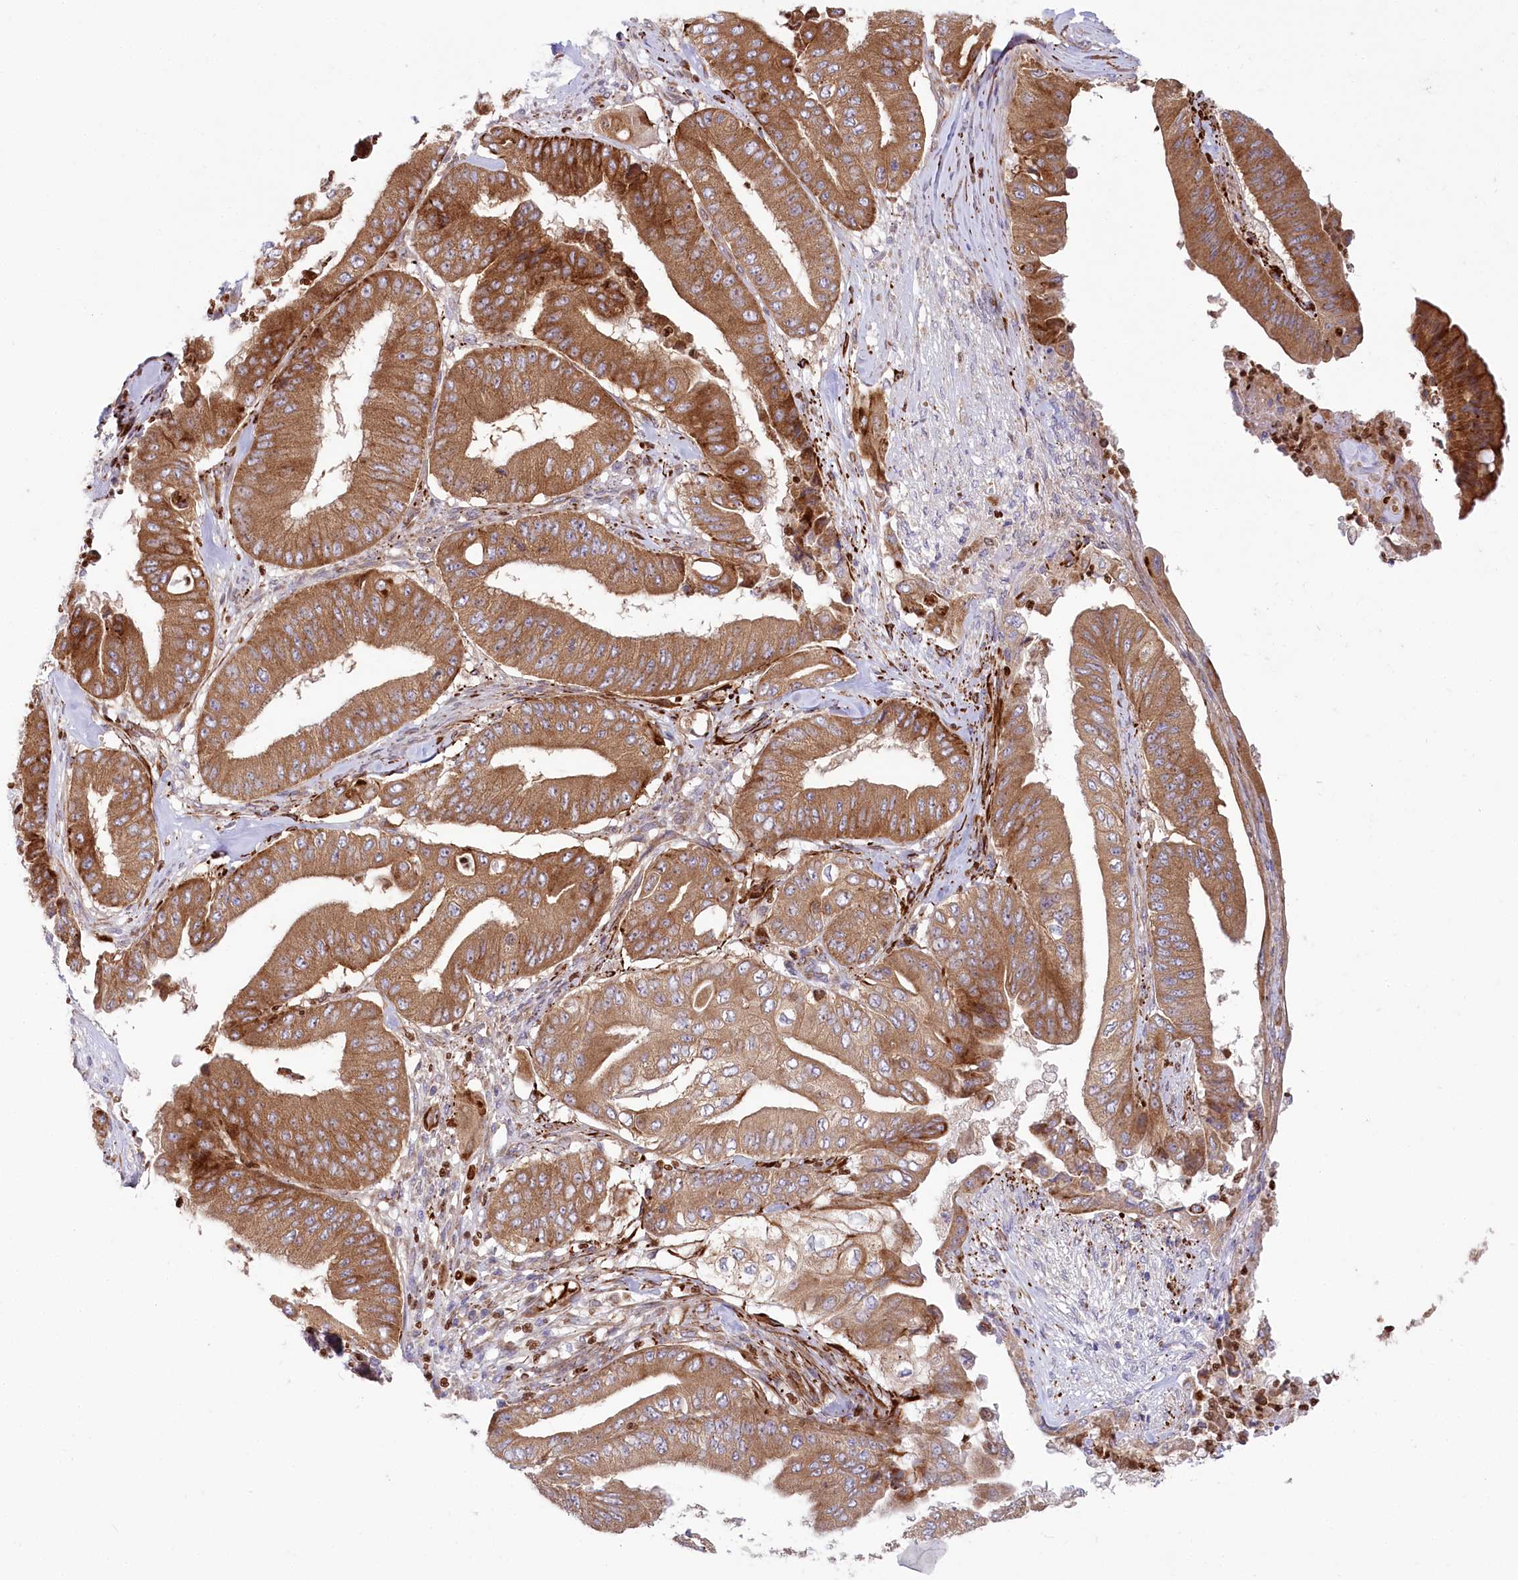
{"staining": {"intensity": "moderate", "quantity": ">75%", "location": "cytoplasmic/membranous"}, "tissue": "pancreatic cancer", "cell_type": "Tumor cells", "image_type": "cancer", "snomed": [{"axis": "morphology", "description": "Adenocarcinoma, NOS"}, {"axis": "topography", "description": "Pancreas"}], "caption": "Immunohistochemistry staining of adenocarcinoma (pancreatic), which reveals medium levels of moderate cytoplasmic/membranous positivity in about >75% of tumor cells indicating moderate cytoplasmic/membranous protein positivity. The staining was performed using DAB (3,3'-diaminobenzidine) (brown) for protein detection and nuclei were counterstained in hematoxylin (blue).", "gene": "COMMD3", "patient": {"sex": "female", "age": 77}}